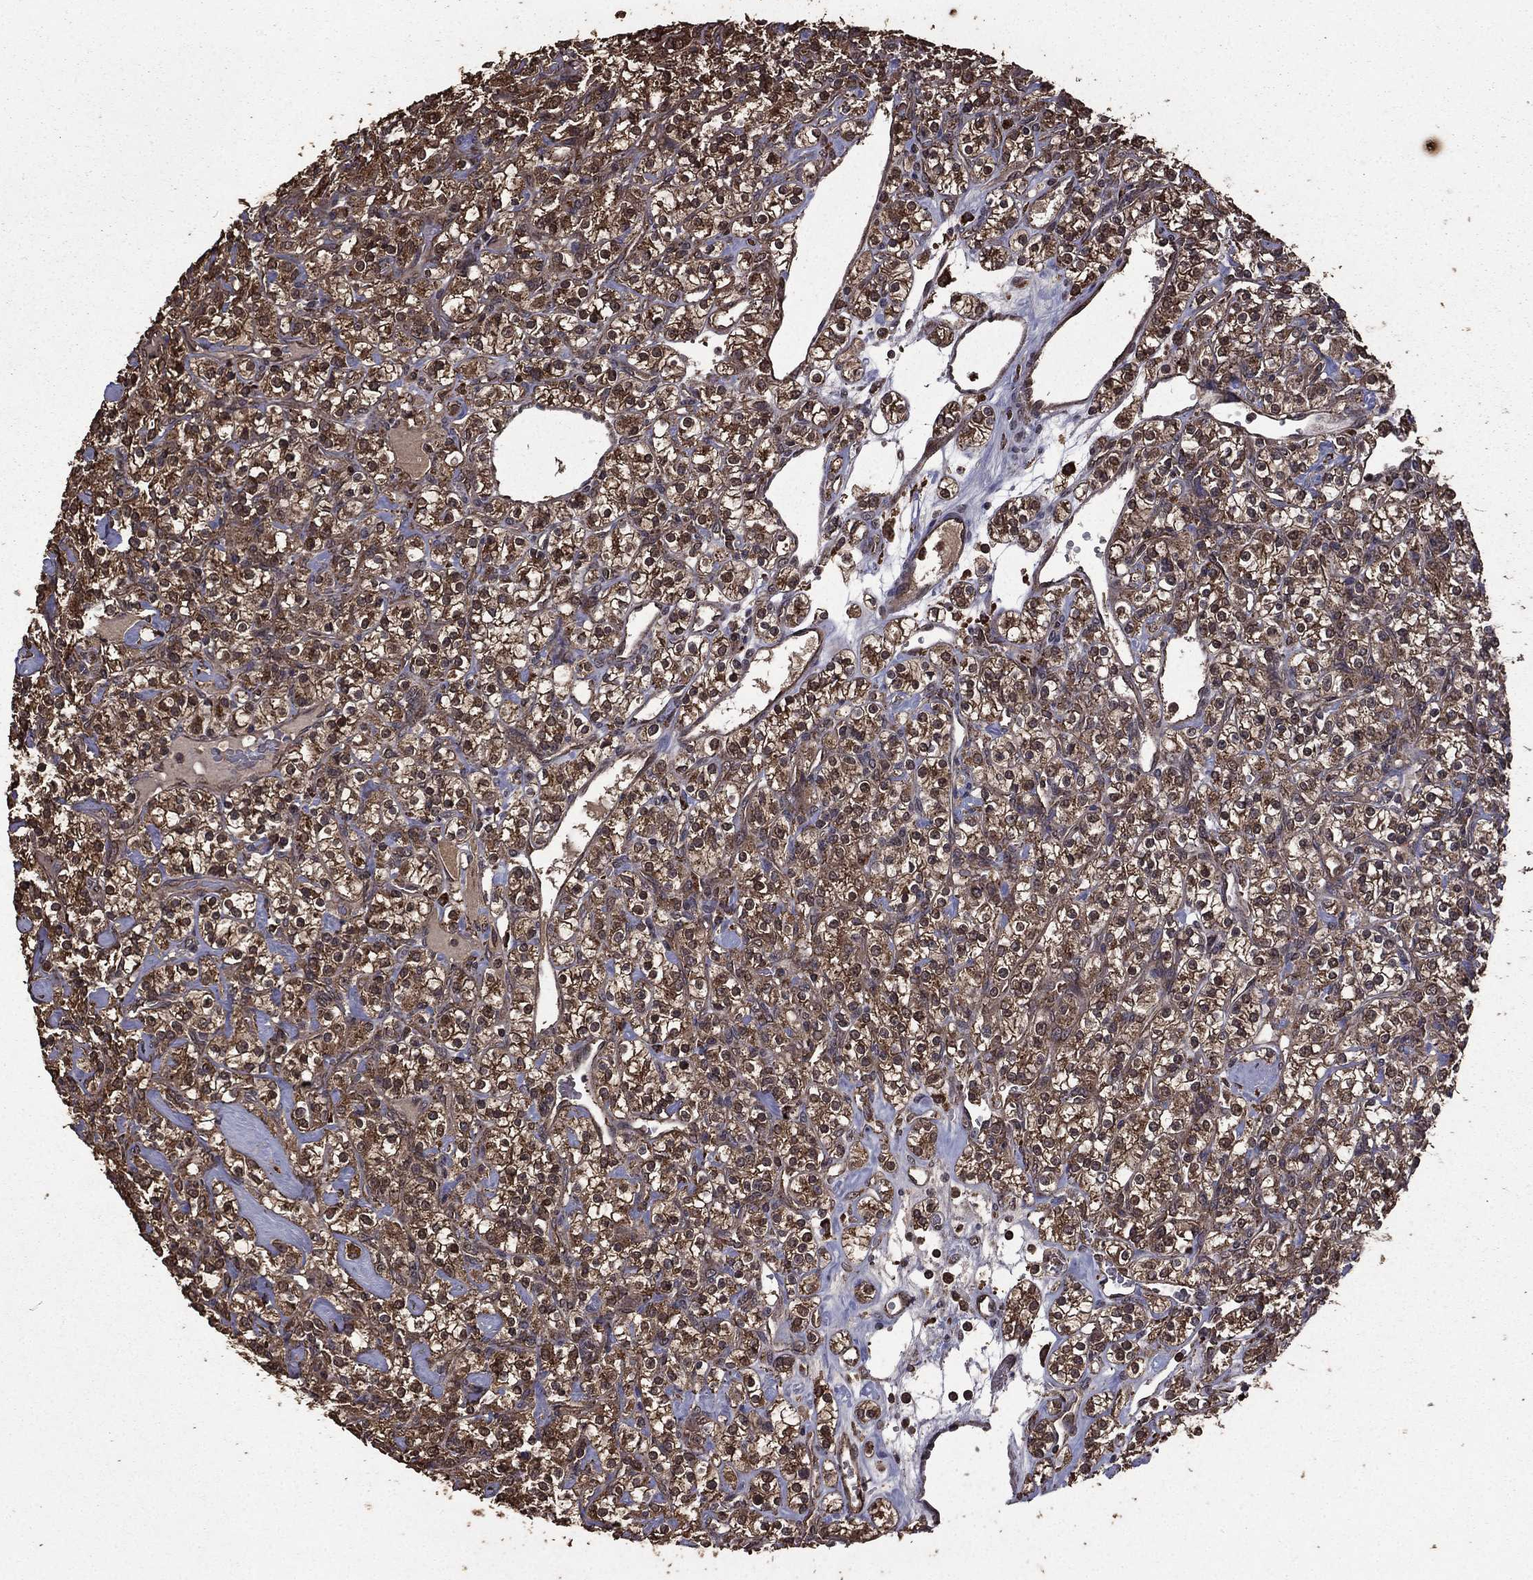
{"staining": {"intensity": "moderate", "quantity": "25%-75%", "location": "cytoplasmic/membranous"}, "tissue": "renal cancer", "cell_type": "Tumor cells", "image_type": "cancer", "snomed": [{"axis": "morphology", "description": "Adenocarcinoma, NOS"}, {"axis": "topography", "description": "Kidney"}], "caption": "This is a photomicrograph of immunohistochemistry (IHC) staining of adenocarcinoma (renal), which shows moderate expression in the cytoplasmic/membranous of tumor cells.", "gene": "BIRC6", "patient": {"sex": "male", "age": 77}}